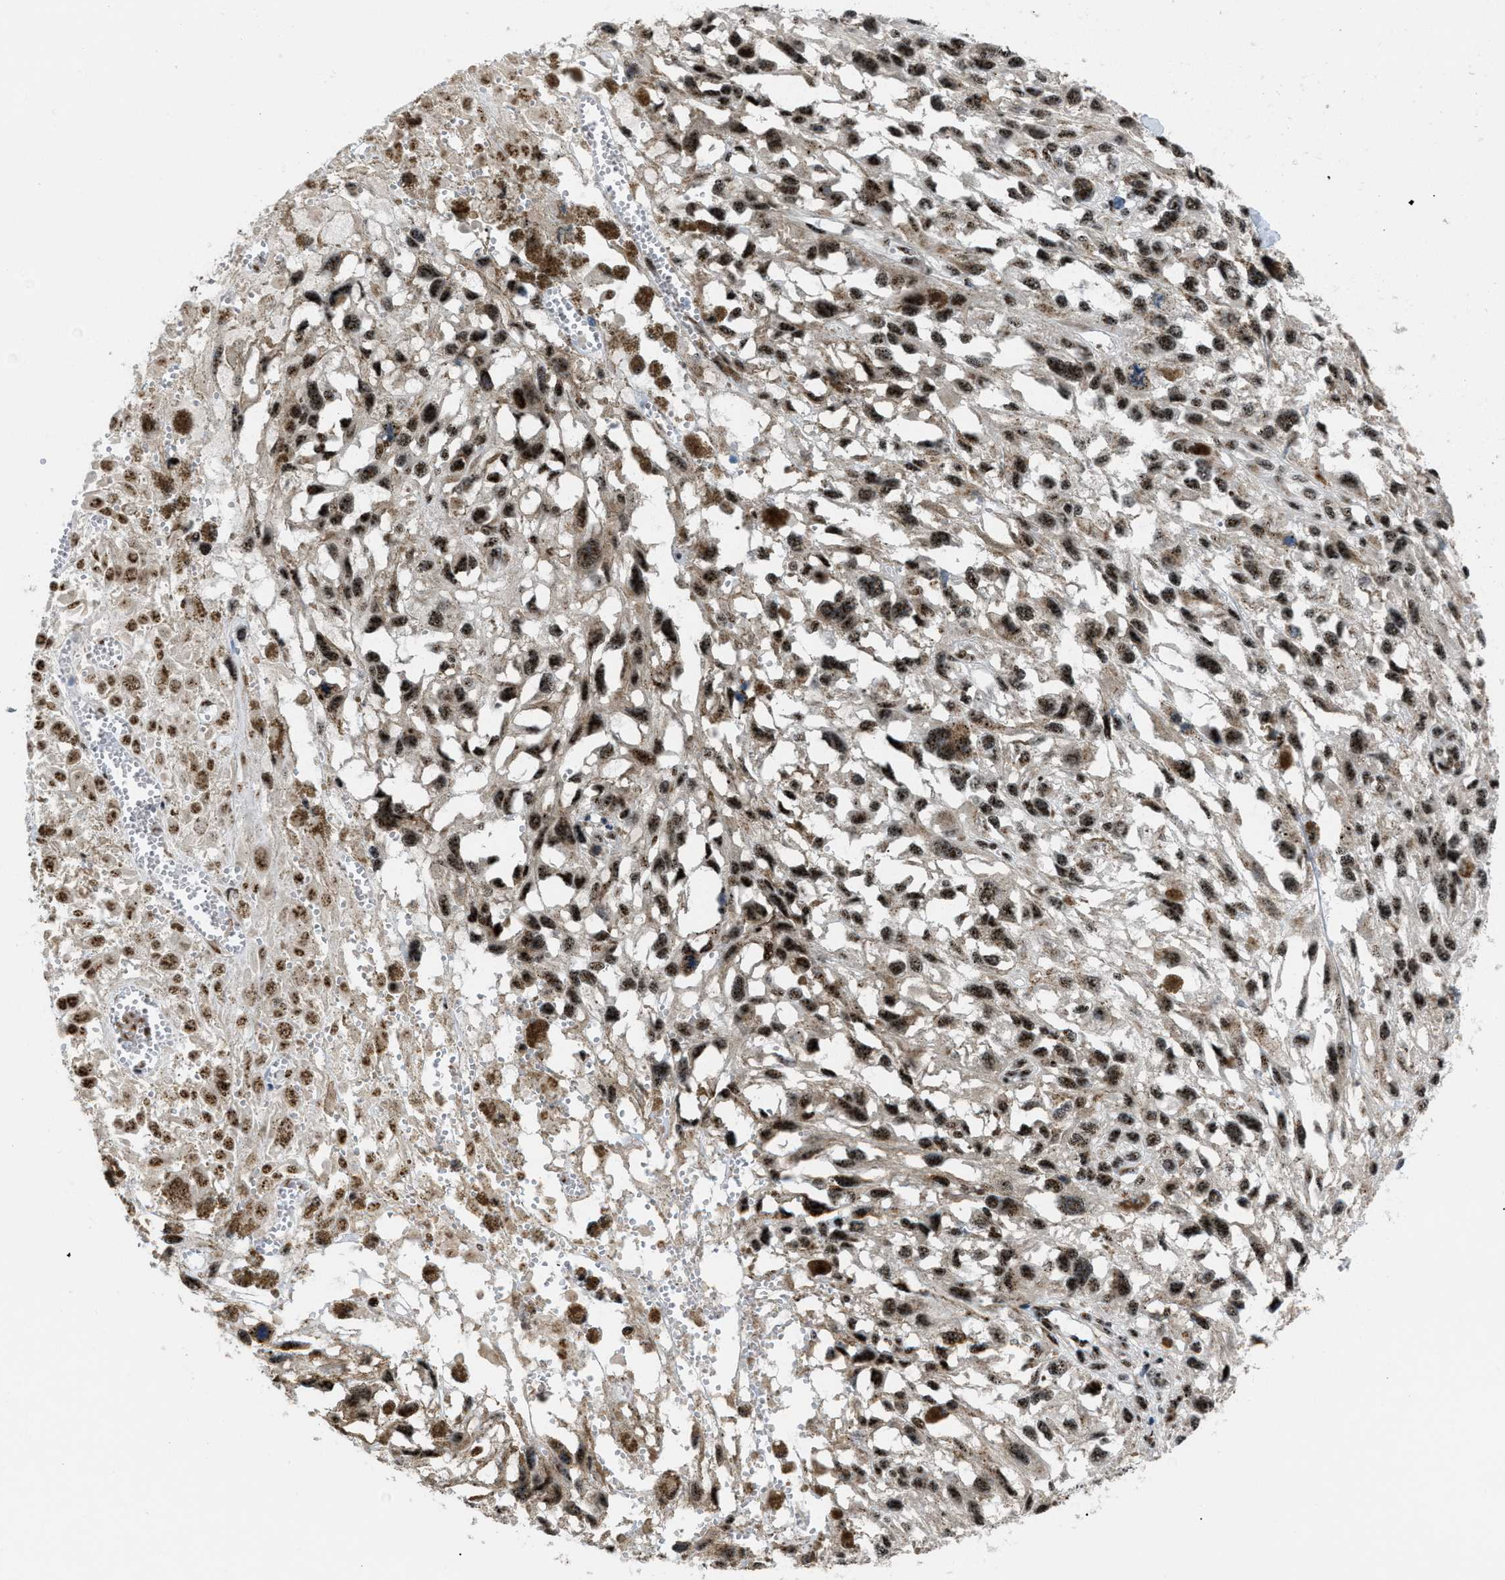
{"staining": {"intensity": "strong", "quantity": ">75%", "location": "nuclear"}, "tissue": "melanoma", "cell_type": "Tumor cells", "image_type": "cancer", "snomed": [{"axis": "morphology", "description": "Malignant melanoma, Metastatic site"}, {"axis": "topography", "description": "Lymph node"}], "caption": "There is high levels of strong nuclear positivity in tumor cells of malignant melanoma (metastatic site), as demonstrated by immunohistochemical staining (brown color).", "gene": "CDR2", "patient": {"sex": "male", "age": 59}}